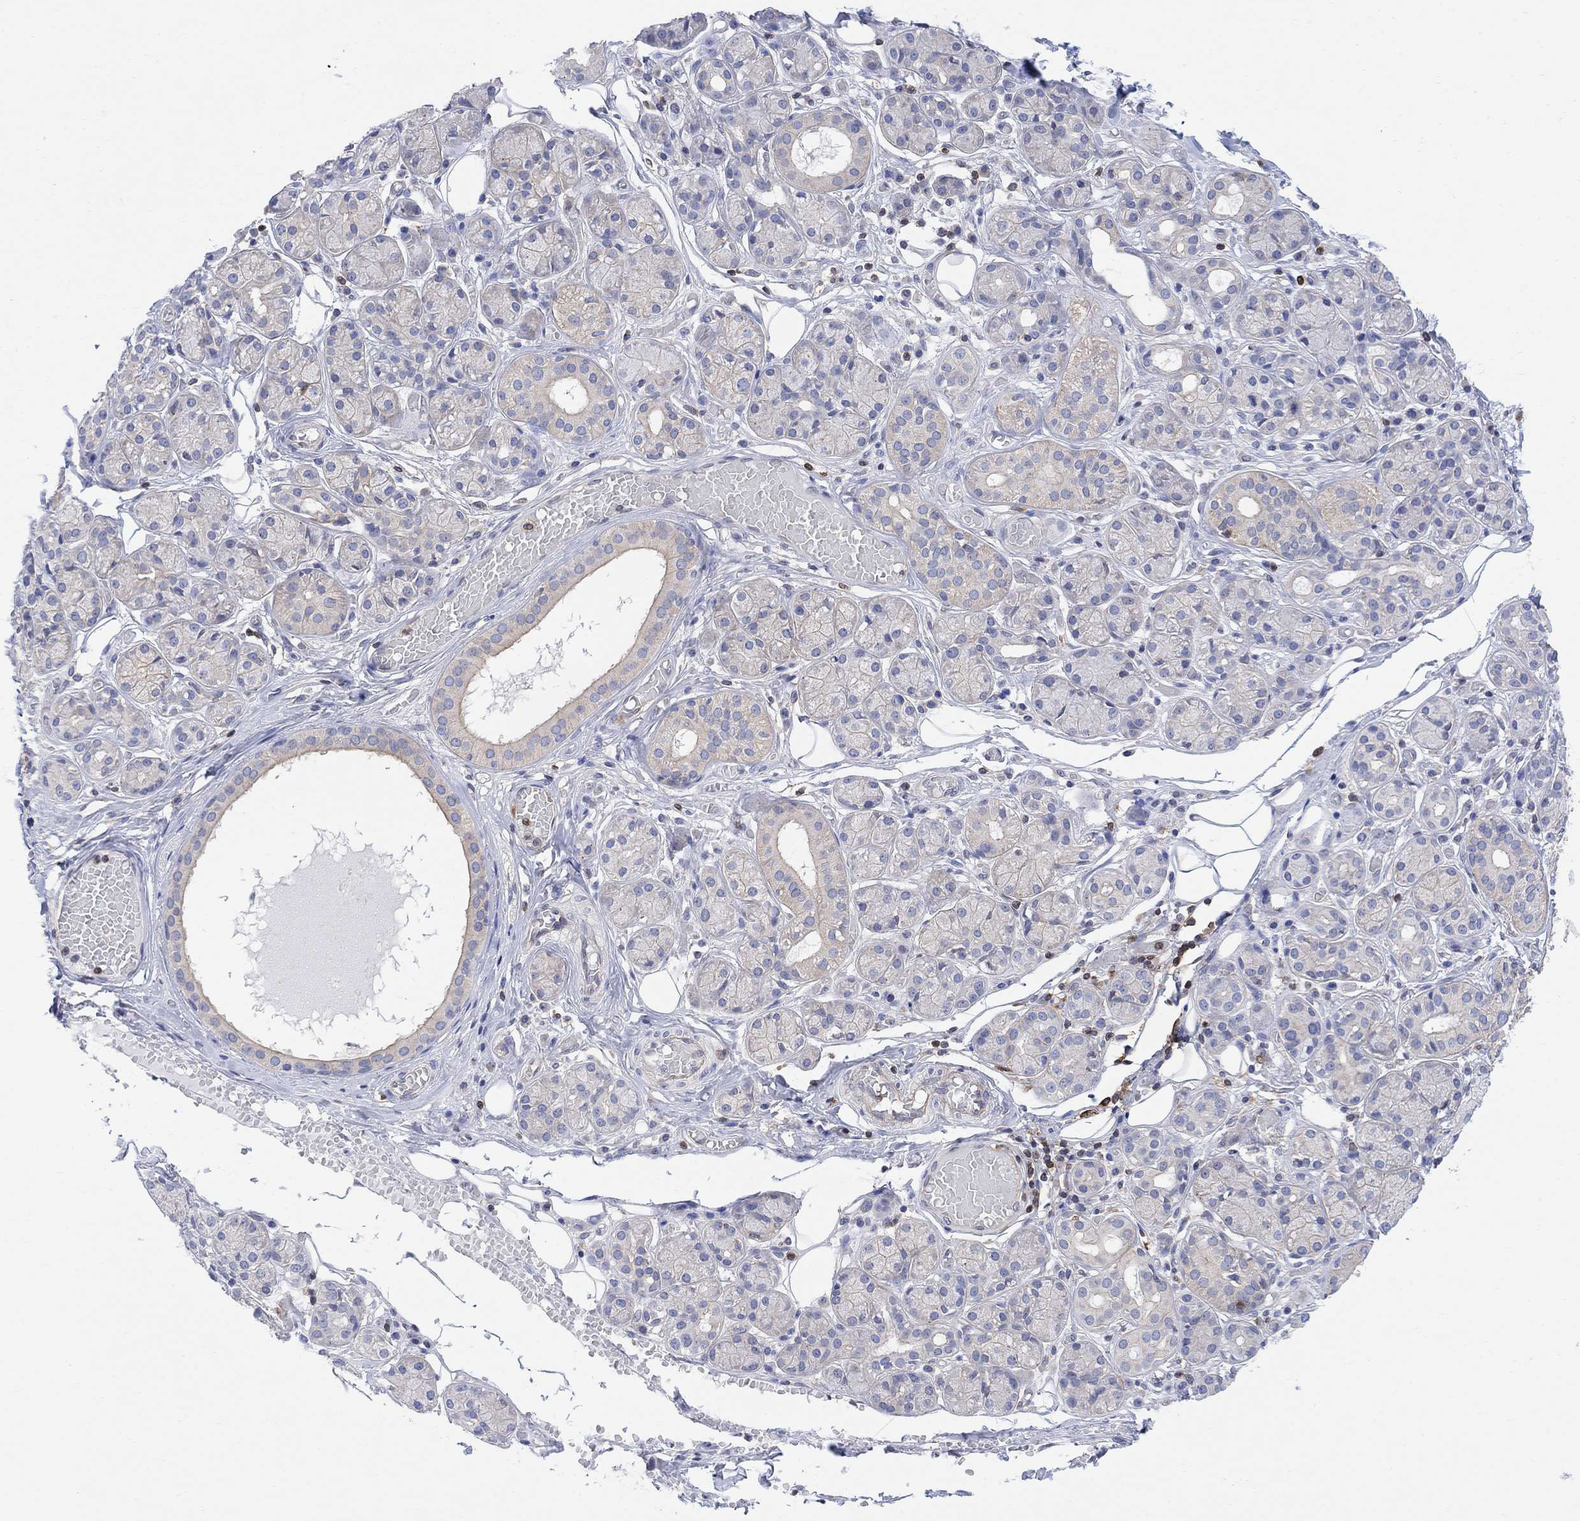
{"staining": {"intensity": "negative", "quantity": "none", "location": "none"}, "tissue": "salivary gland", "cell_type": "Glandular cells", "image_type": "normal", "snomed": [{"axis": "morphology", "description": "Normal tissue, NOS"}, {"axis": "topography", "description": "Salivary gland"}, {"axis": "topography", "description": "Peripheral nerve tissue"}], "caption": "IHC histopathology image of unremarkable salivary gland stained for a protein (brown), which displays no staining in glandular cells.", "gene": "GBP5", "patient": {"sex": "male", "age": 71}}